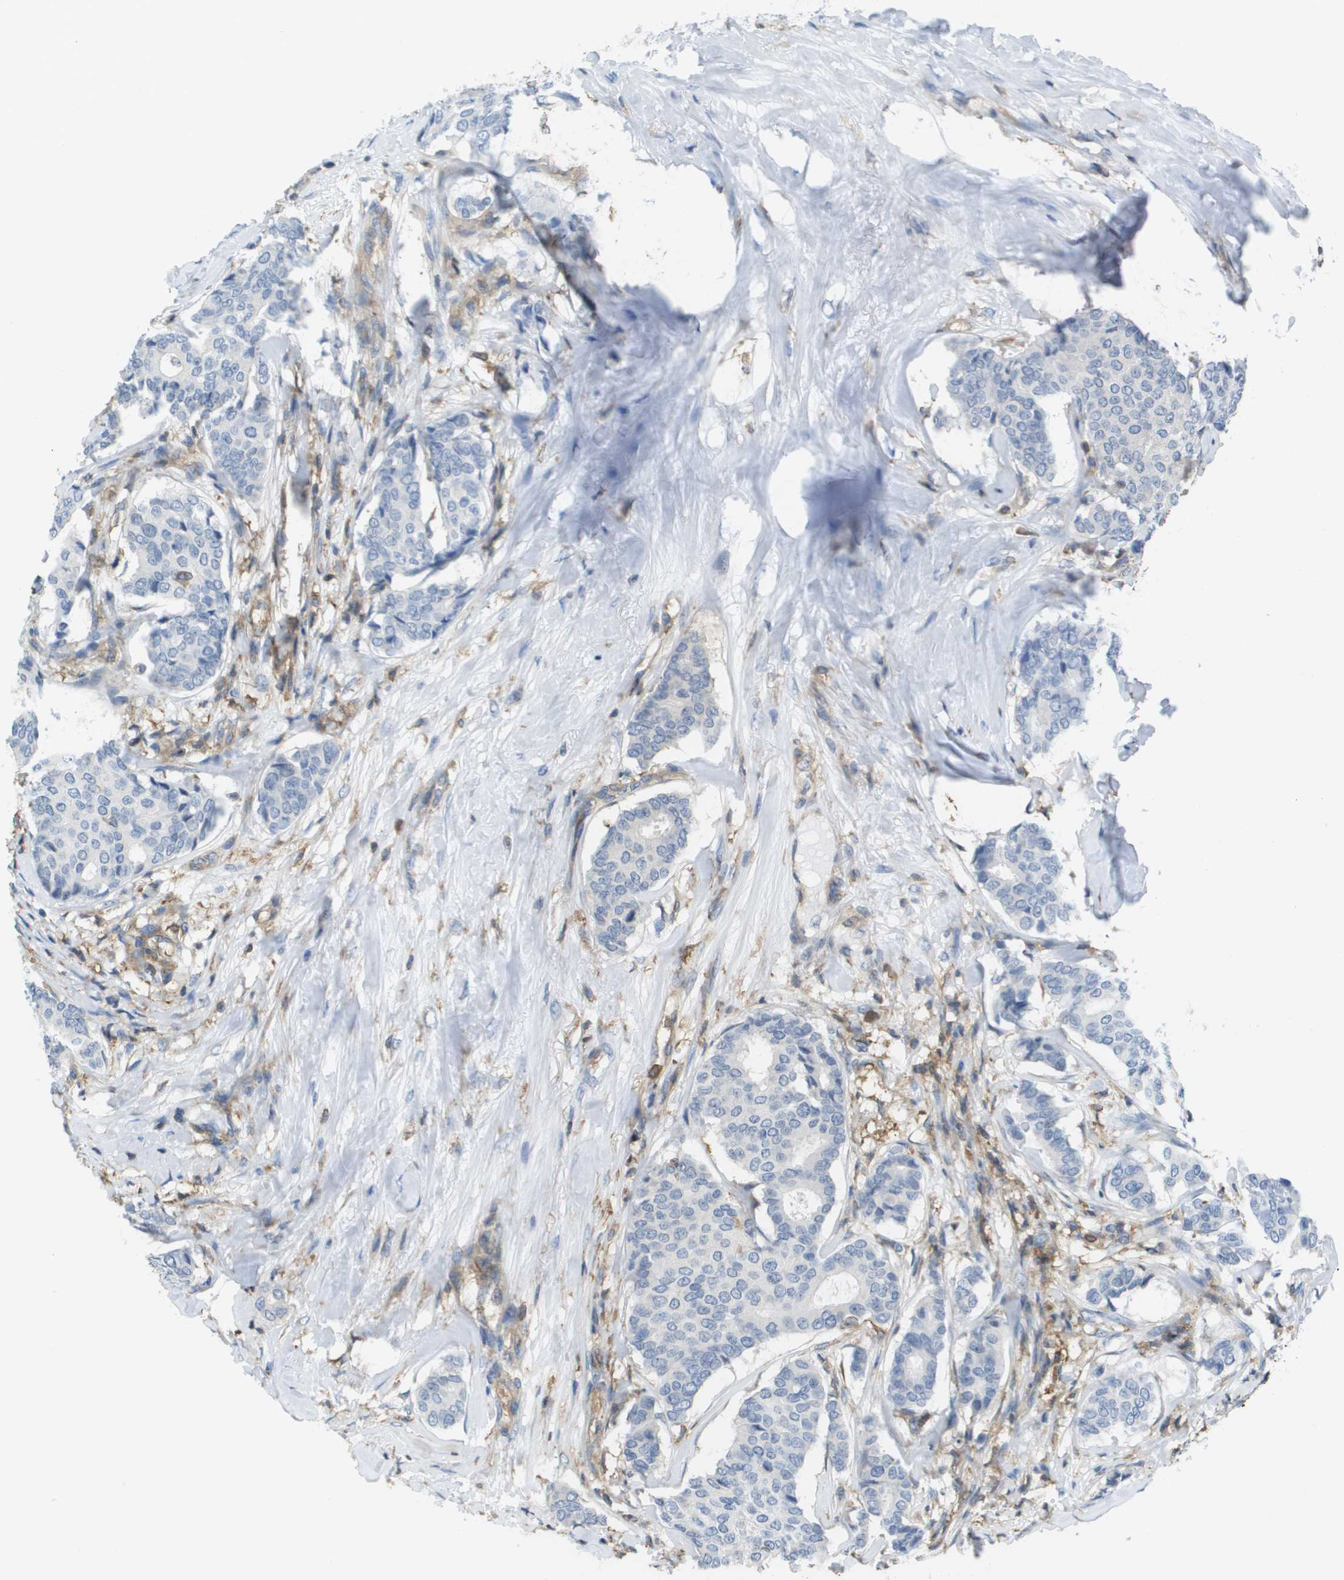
{"staining": {"intensity": "negative", "quantity": "none", "location": "none"}, "tissue": "breast cancer", "cell_type": "Tumor cells", "image_type": "cancer", "snomed": [{"axis": "morphology", "description": "Duct carcinoma"}, {"axis": "topography", "description": "Breast"}], "caption": "Protein analysis of infiltrating ductal carcinoma (breast) exhibits no significant positivity in tumor cells. (DAB immunohistochemistry, high magnification).", "gene": "RCSD1", "patient": {"sex": "female", "age": 75}}